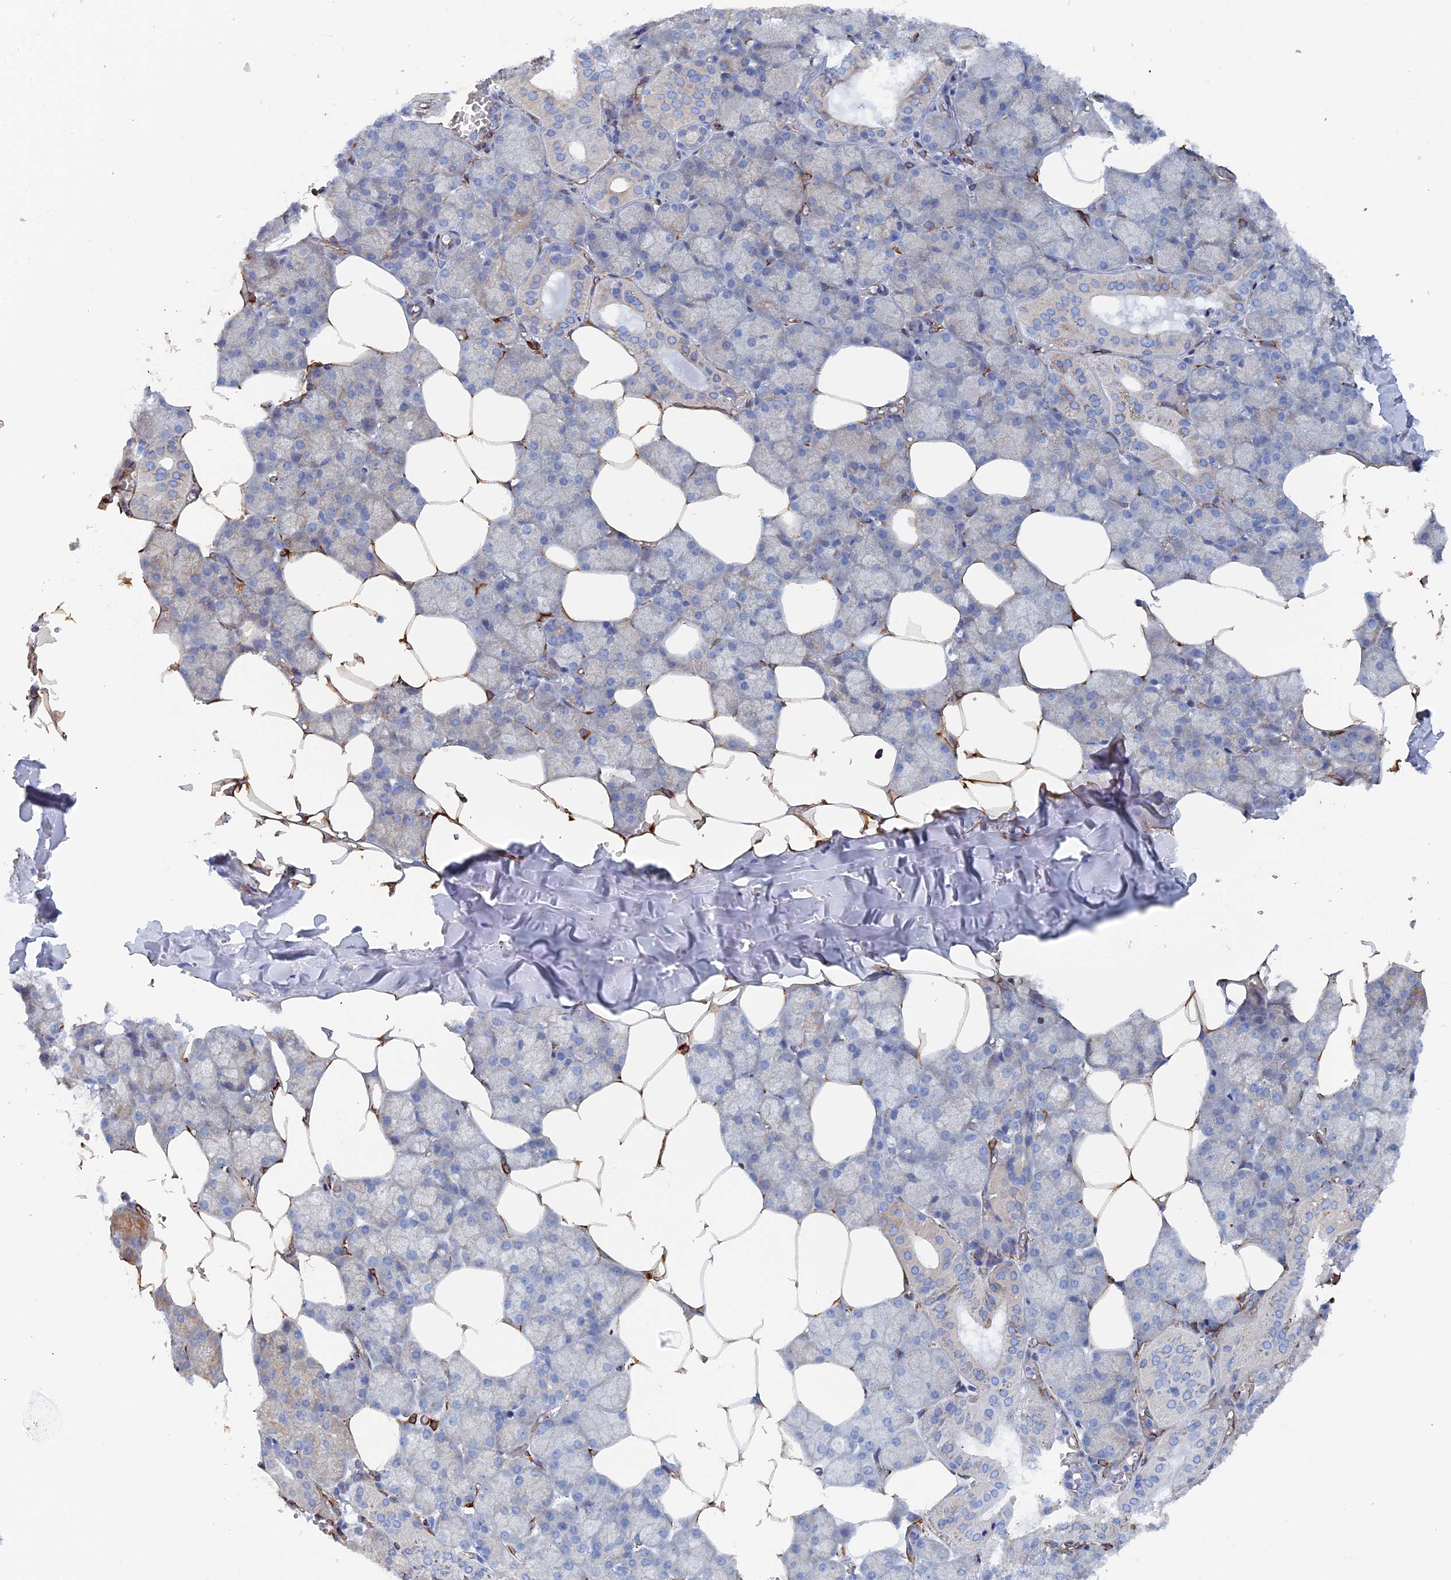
{"staining": {"intensity": "moderate", "quantity": "<25%", "location": "cytoplasmic/membranous"}, "tissue": "salivary gland", "cell_type": "Glandular cells", "image_type": "normal", "snomed": [{"axis": "morphology", "description": "Normal tissue, NOS"}, {"axis": "topography", "description": "Salivary gland"}], "caption": "IHC staining of unremarkable salivary gland, which shows low levels of moderate cytoplasmic/membranous positivity in about <25% of glandular cells indicating moderate cytoplasmic/membranous protein expression. The staining was performed using DAB (3,3'-diaminobenzidine) (brown) for protein detection and nuclei were counterstained in hematoxylin (blue).", "gene": "COG7", "patient": {"sex": "male", "age": 62}}